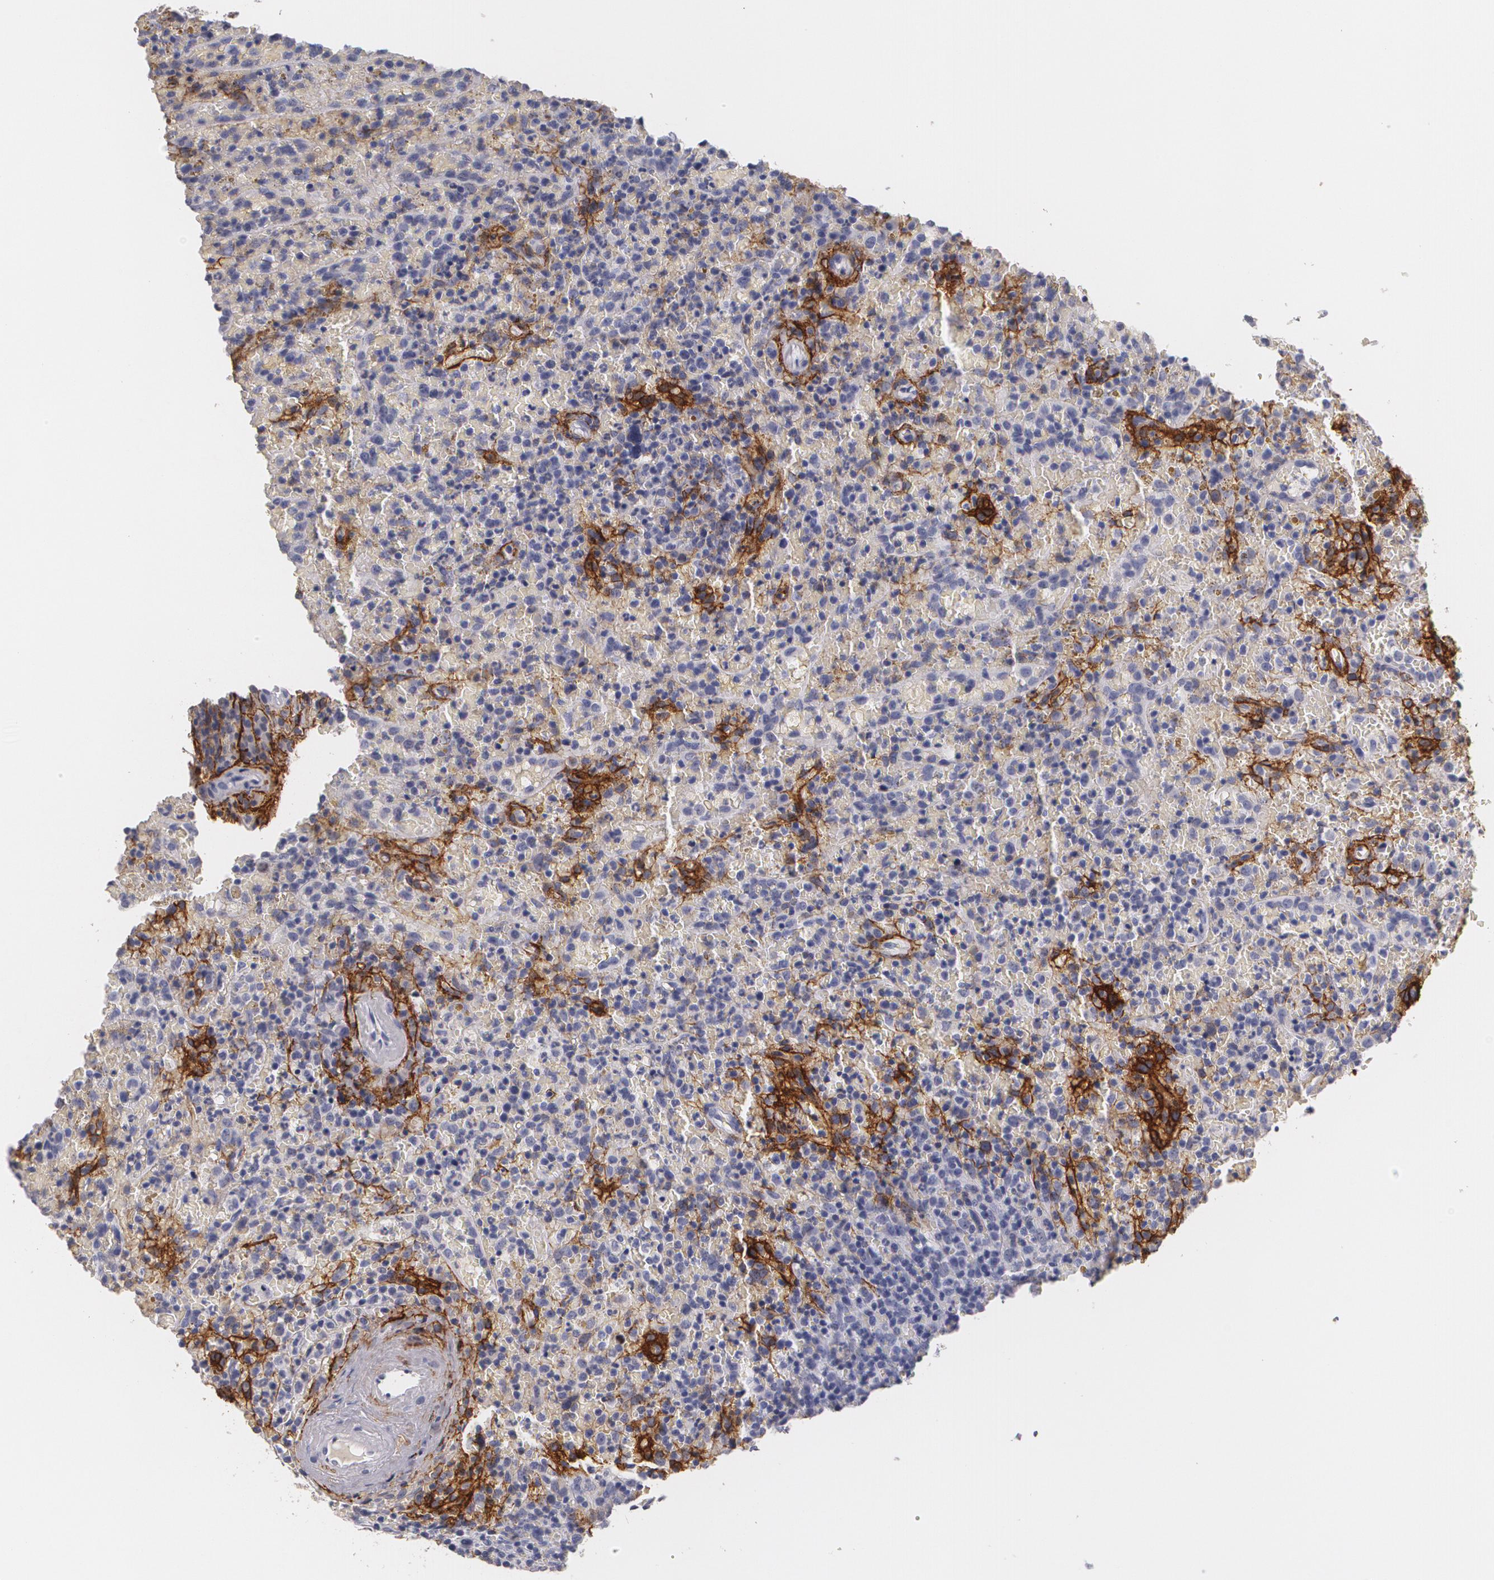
{"staining": {"intensity": "moderate", "quantity": "<25%", "location": "cytoplasmic/membranous"}, "tissue": "lymphoma", "cell_type": "Tumor cells", "image_type": "cancer", "snomed": [{"axis": "morphology", "description": "Malignant lymphoma, non-Hodgkin's type, High grade"}, {"axis": "topography", "description": "Spleen"}, {"axis": "topography", "description": "Lymph node"}], "caption": "A high-resolution photomicrograph shows immunohistochemistry (IHC) staining of lymphoma, which exhibits moderate cytoplasmic/membranous staining in about <25% of tumor cells.", "gene": "NGFR", "patient": {"sex": "female", "age": 70}}